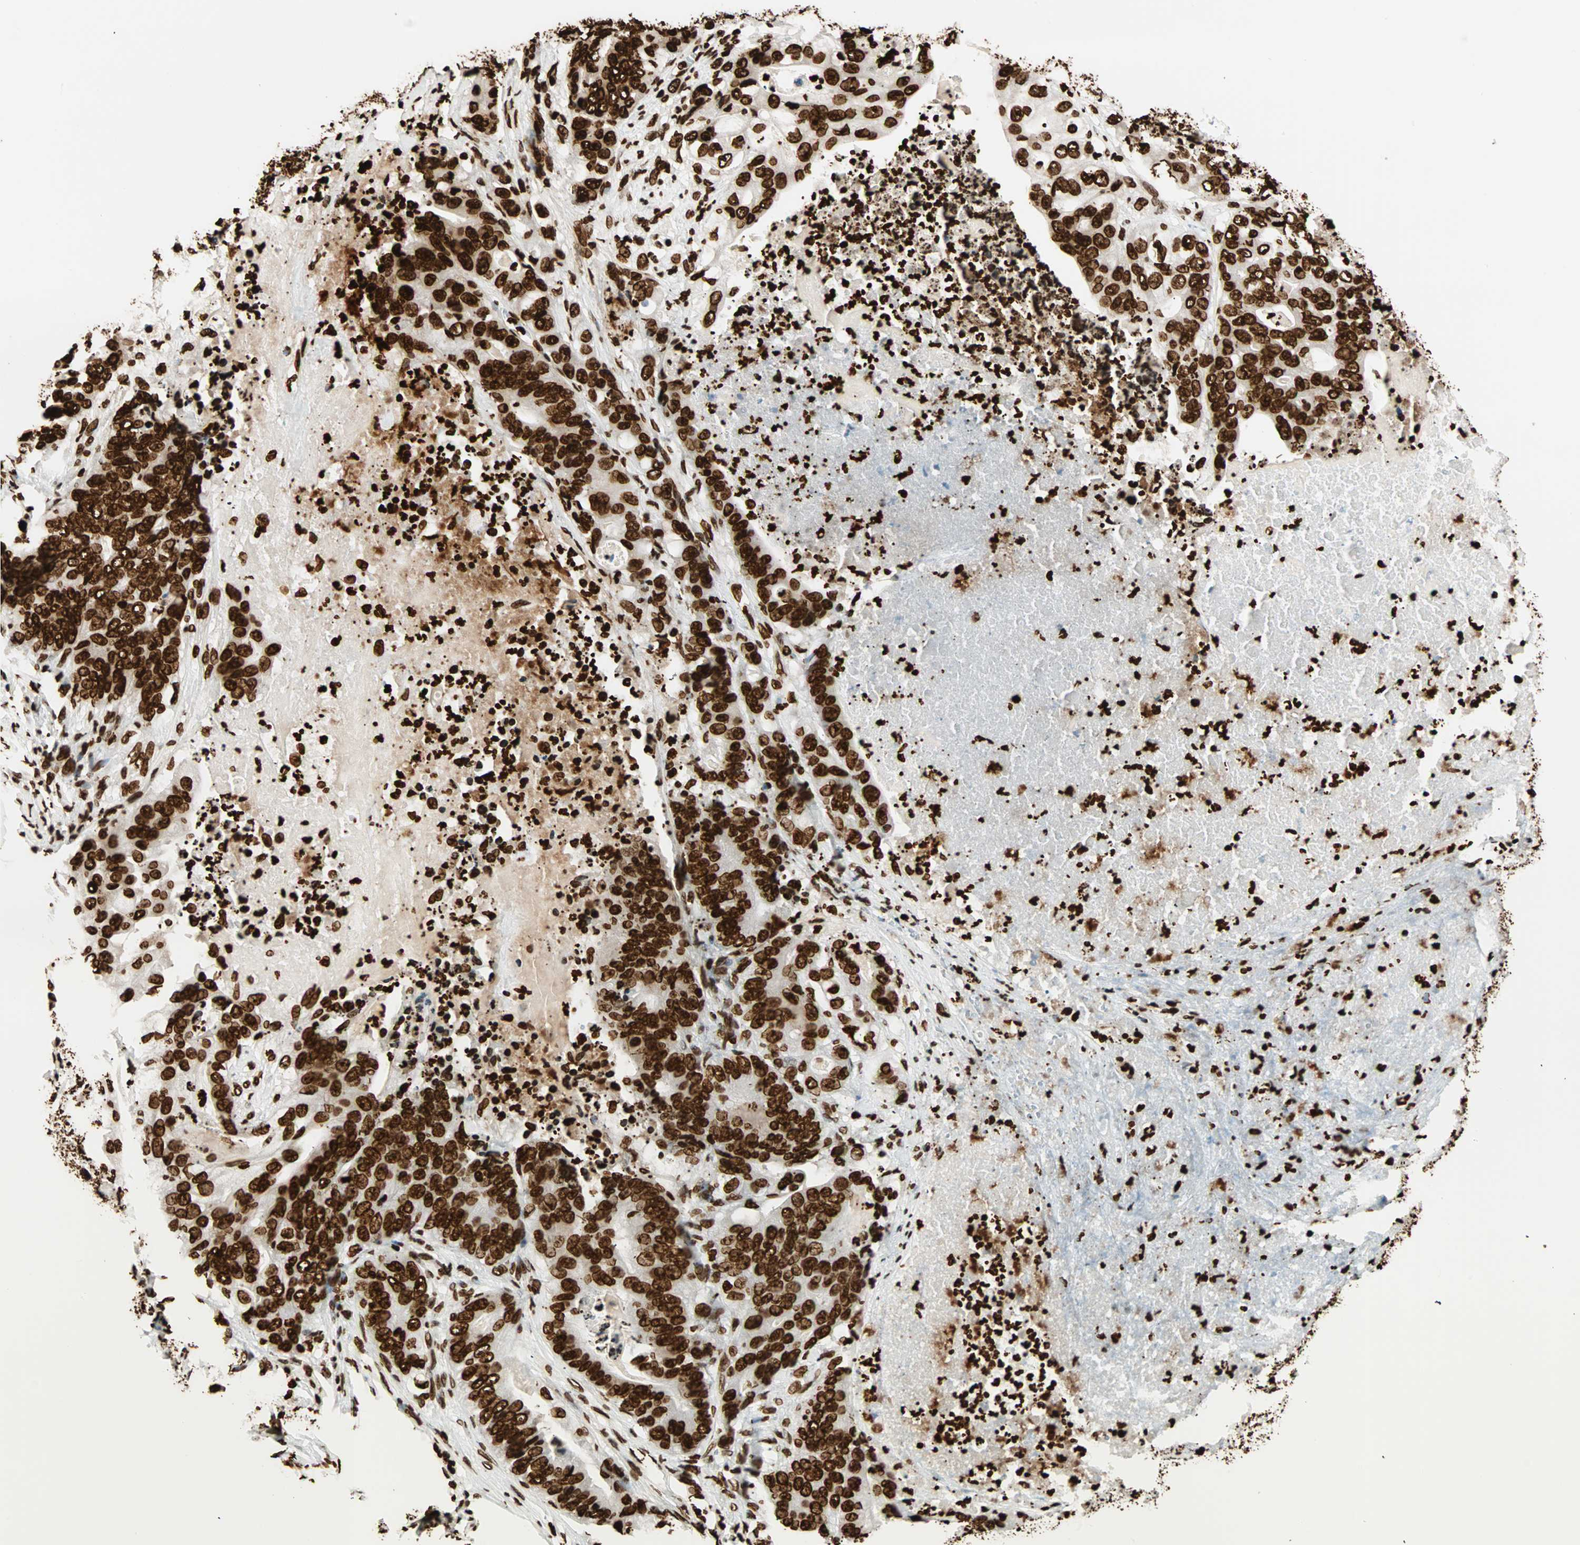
{"staining": {"intensity": "strong", "quantity": ">75%", "location": "nuclear"}, "tissue": "stomach cancer", "cell_type": "Tumor cells", "image_type": "cancer", "snomed": [{"axis": "morphology", "description": "Adenocarcinoma, NOS"}, {"axis": "topography", "description": "Stomach"}], "caption": "Approximately >75% of tumor cells in human adenocarcinoma (stomach) demonstrate strong nuclear protein positivity as visualized by brown immunohistochemical staining.", "gene": "GLI2", "patient": {"sex": "female", "age": 73}}